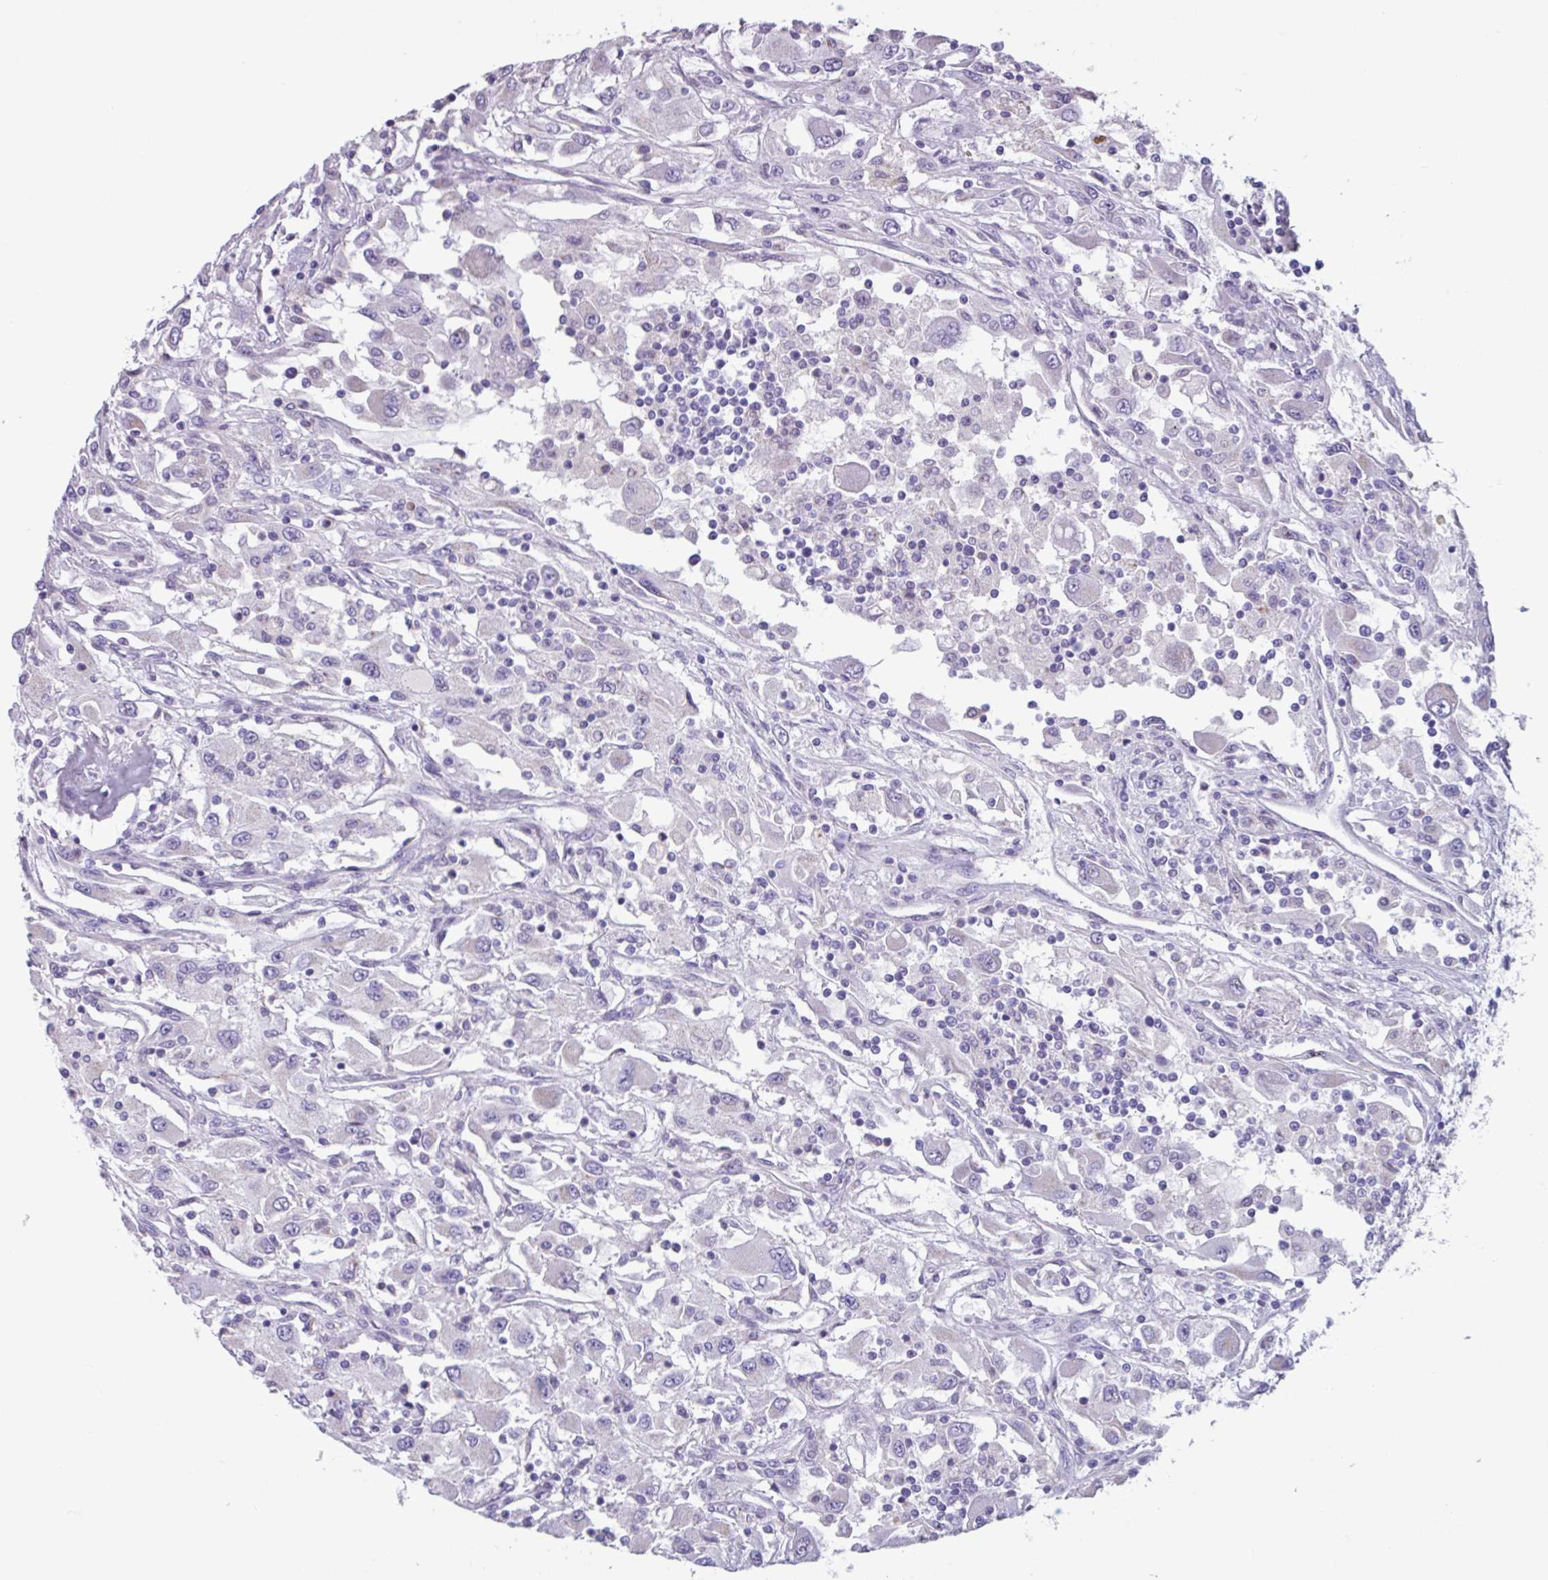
{"staining": {"intensity": "negative", "quantity": "none", "location": "none"}, "tissue": "renal cancer", "cell_type": "Tumor cells", "image_type": "cancer", "snomed": [{"axis": "morphology", "description": "Adenocarcinoma, NOS"}, {"axis": "topography", "description": "Kidney"}], "caption": "This is an immunohistochemistry image of renal adenocarcinoma. There is no positivity in tumor cells.", "gene": "ADGRE1", "patient": {"sex": "female", "age": 67}}